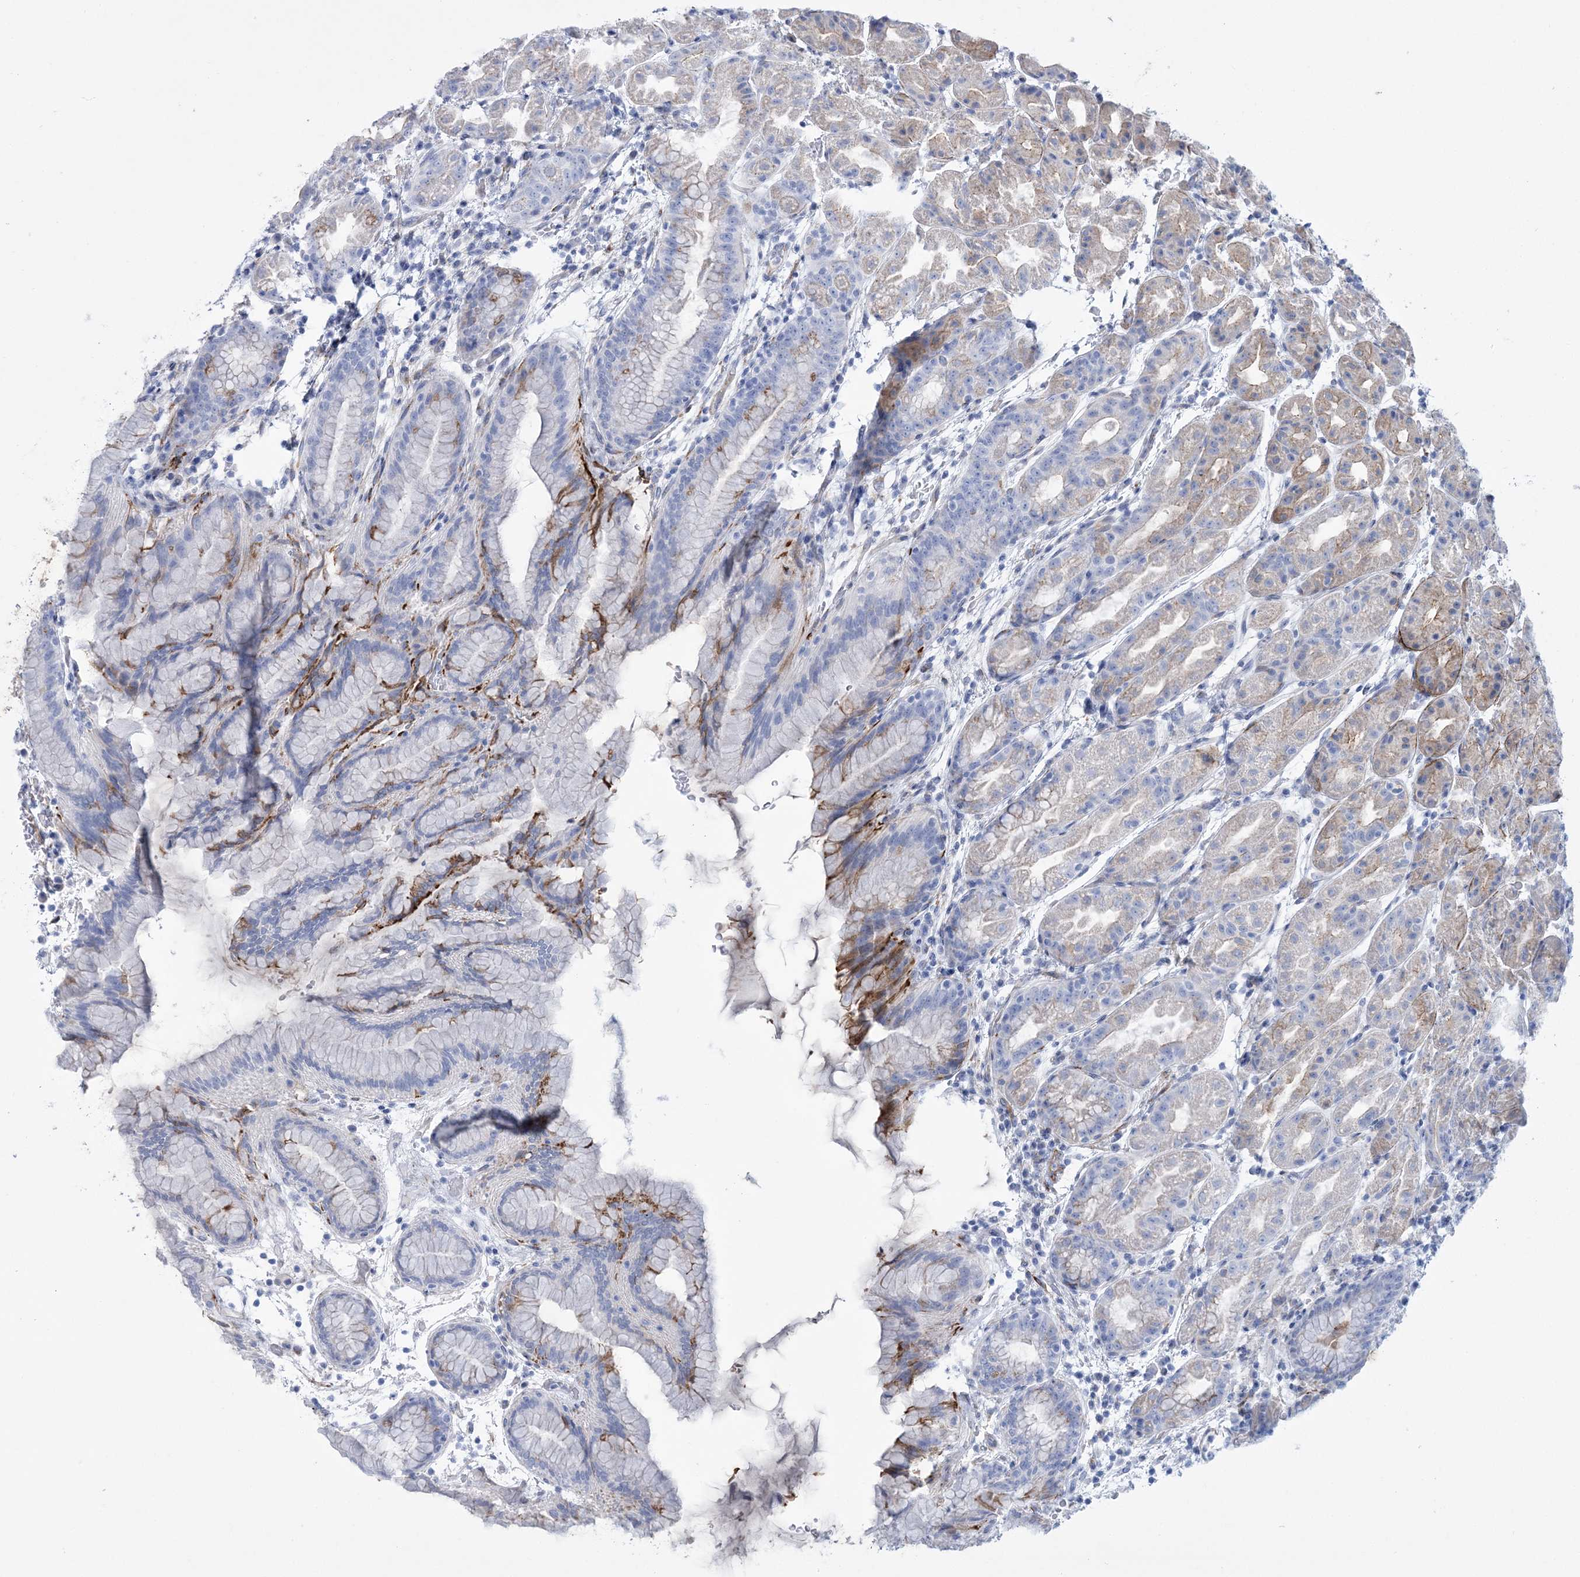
{"staining": {"intensity": "weak", "quantity": "<25%", "location": "cytoplasmic/membranous"}, "tissue": "stomach", "cell_type": "Glandular cells", "image_type": "normal", "snomed": [{"axis": "morphology", "description": "Normal tissue, NOS"}, {"axis": "topography", "description": "Stomach"}], "caption": "Immunohistochemistry (IHC) of normal human stomach shows no positivity in glandular cells.", "gene": "RAB11FIP5", "patient": {"sex": "female", "age": 79}}